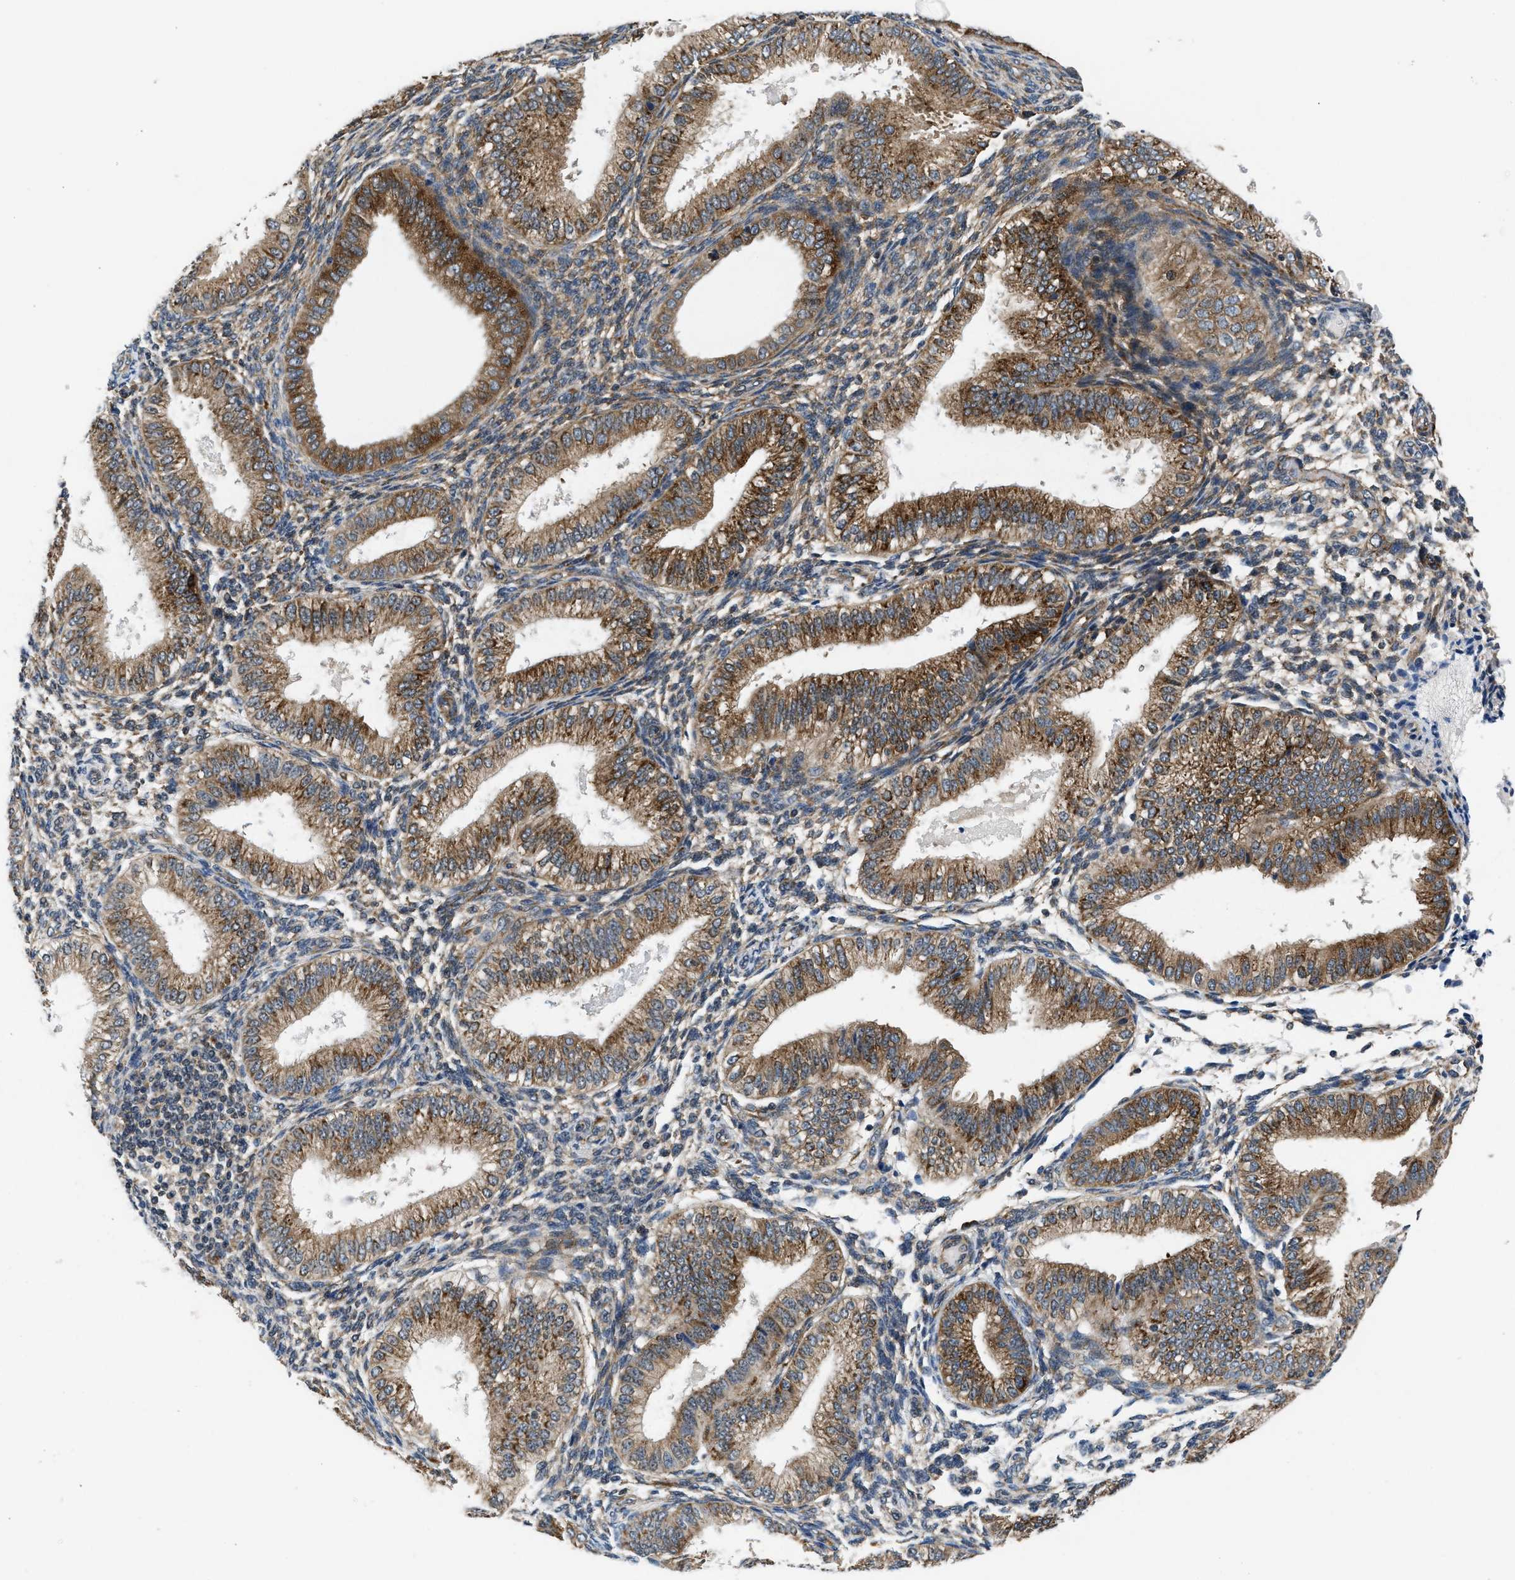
{"staining": {"intensity": "weak", "quantity": "<25%", "location": "cytoplasmic/membranous"}, "tissue": "endometrium", "cell_type": "Cells in endometrial stroma", "image_type": "normal", "snomed": [{"axis": "morphology", "description": "Normal tissue, NOS"}, {"axis": "topography", "description": "Endometrium"}], "caption": "Immunohistochemical staining of normal endometrium shows no significant positivity in cells in endometrial stroma.", "gene": "PA2G4", "patient": {"sex": "female", "age": 39}}